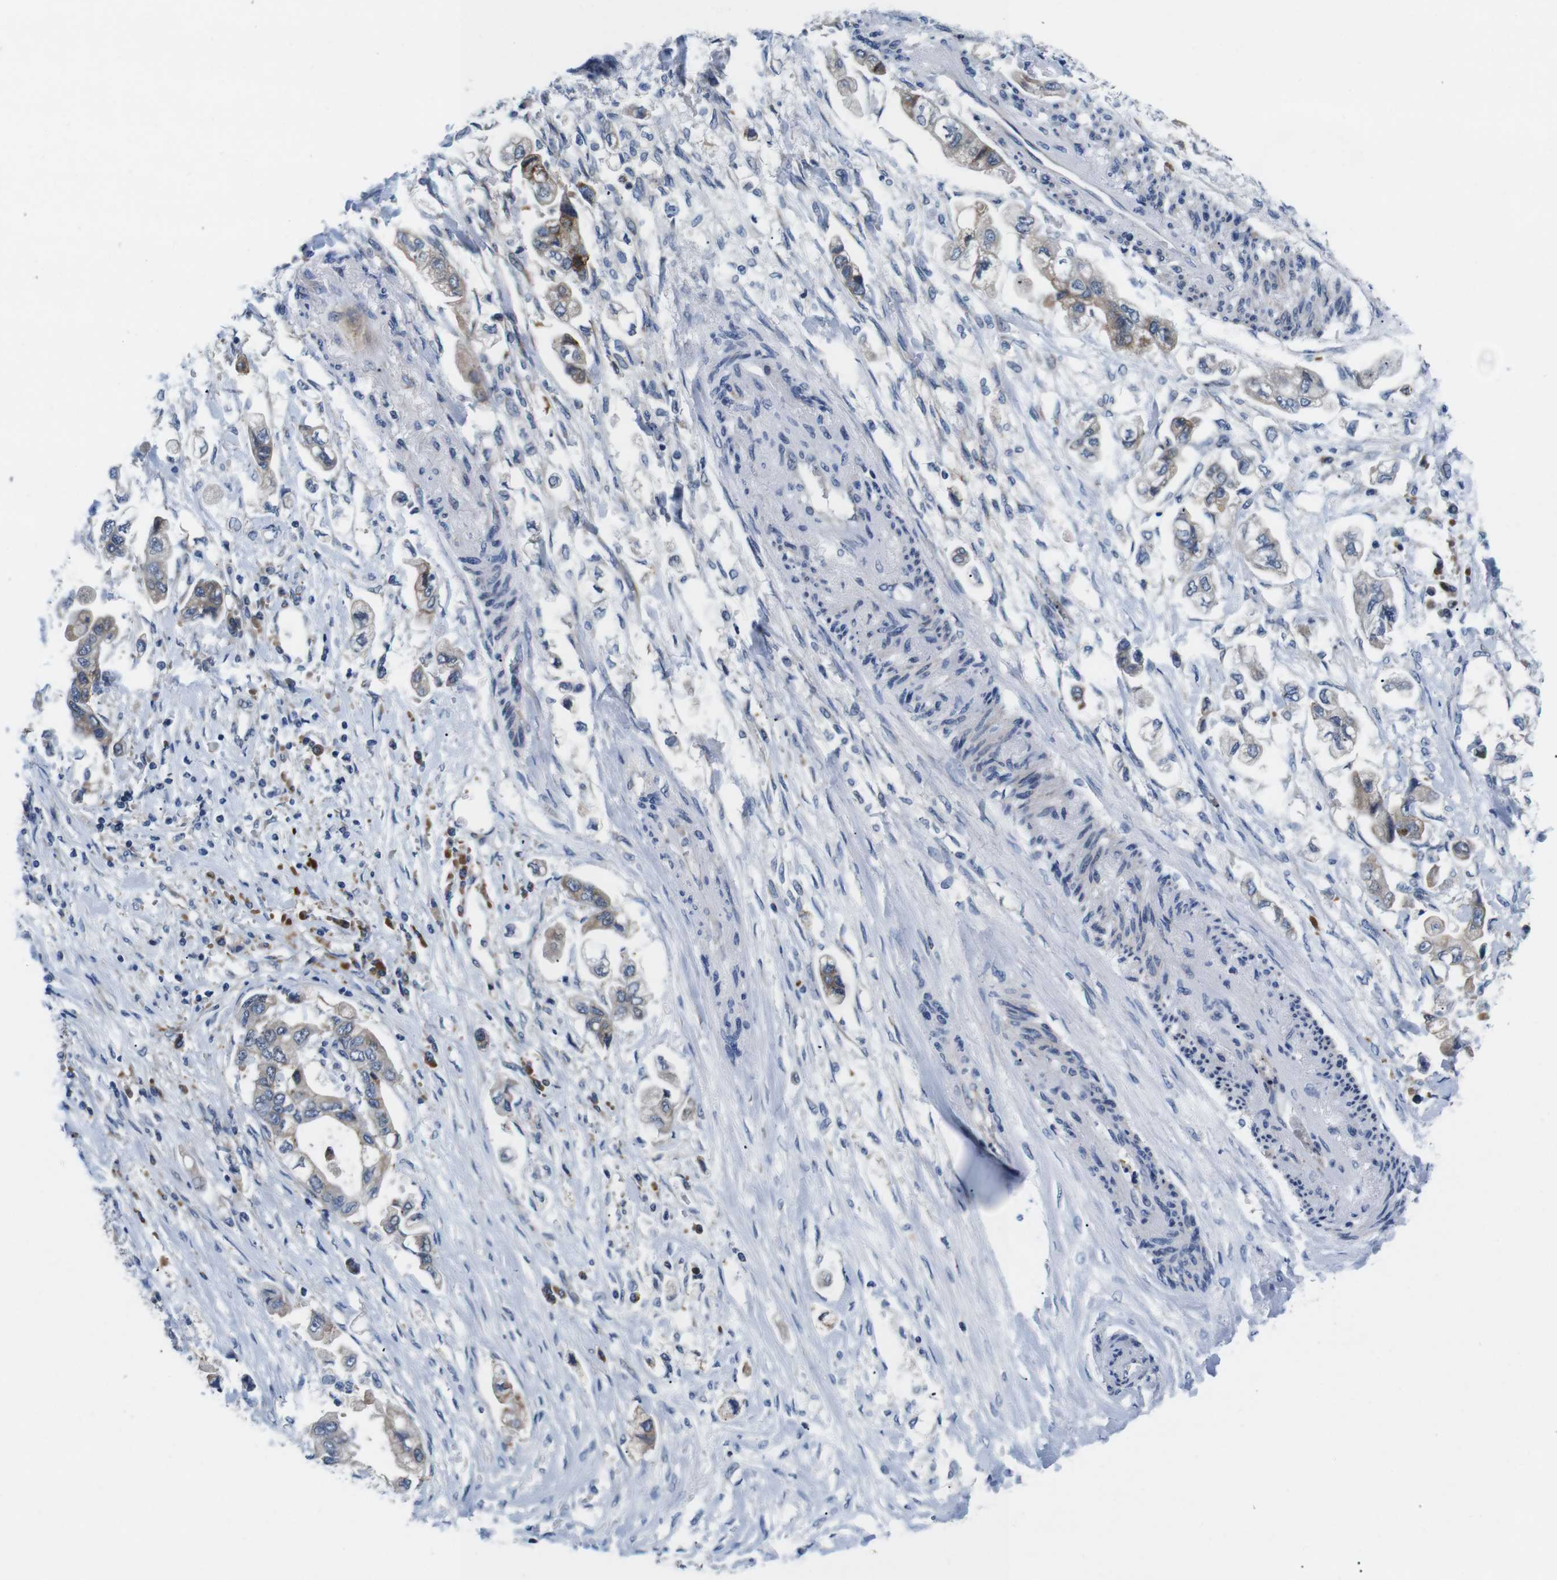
{"staining": {"intensity": "moderate", "quantity": "25%-75%", "location": "cytoplasmic/membranous"}, "tissue": "stomach cancer", "cell_type": "Tumor cells", "image_type": "cancer", "snomed": [{"axis": "morphology", "description": "Adenocarcinoma, NOS"}, {"axis": "topography", "description": "Stomach"}], "caption": "An IHC histopathology image of neoplastic tissue is shown. Protein staining in brown labels moderate cytoplasmic/membranous positivity in stomach adenocarcinoma within tumor cells.", "gene": "JAK1", "patient": {"sex": "male", "age": 62}}